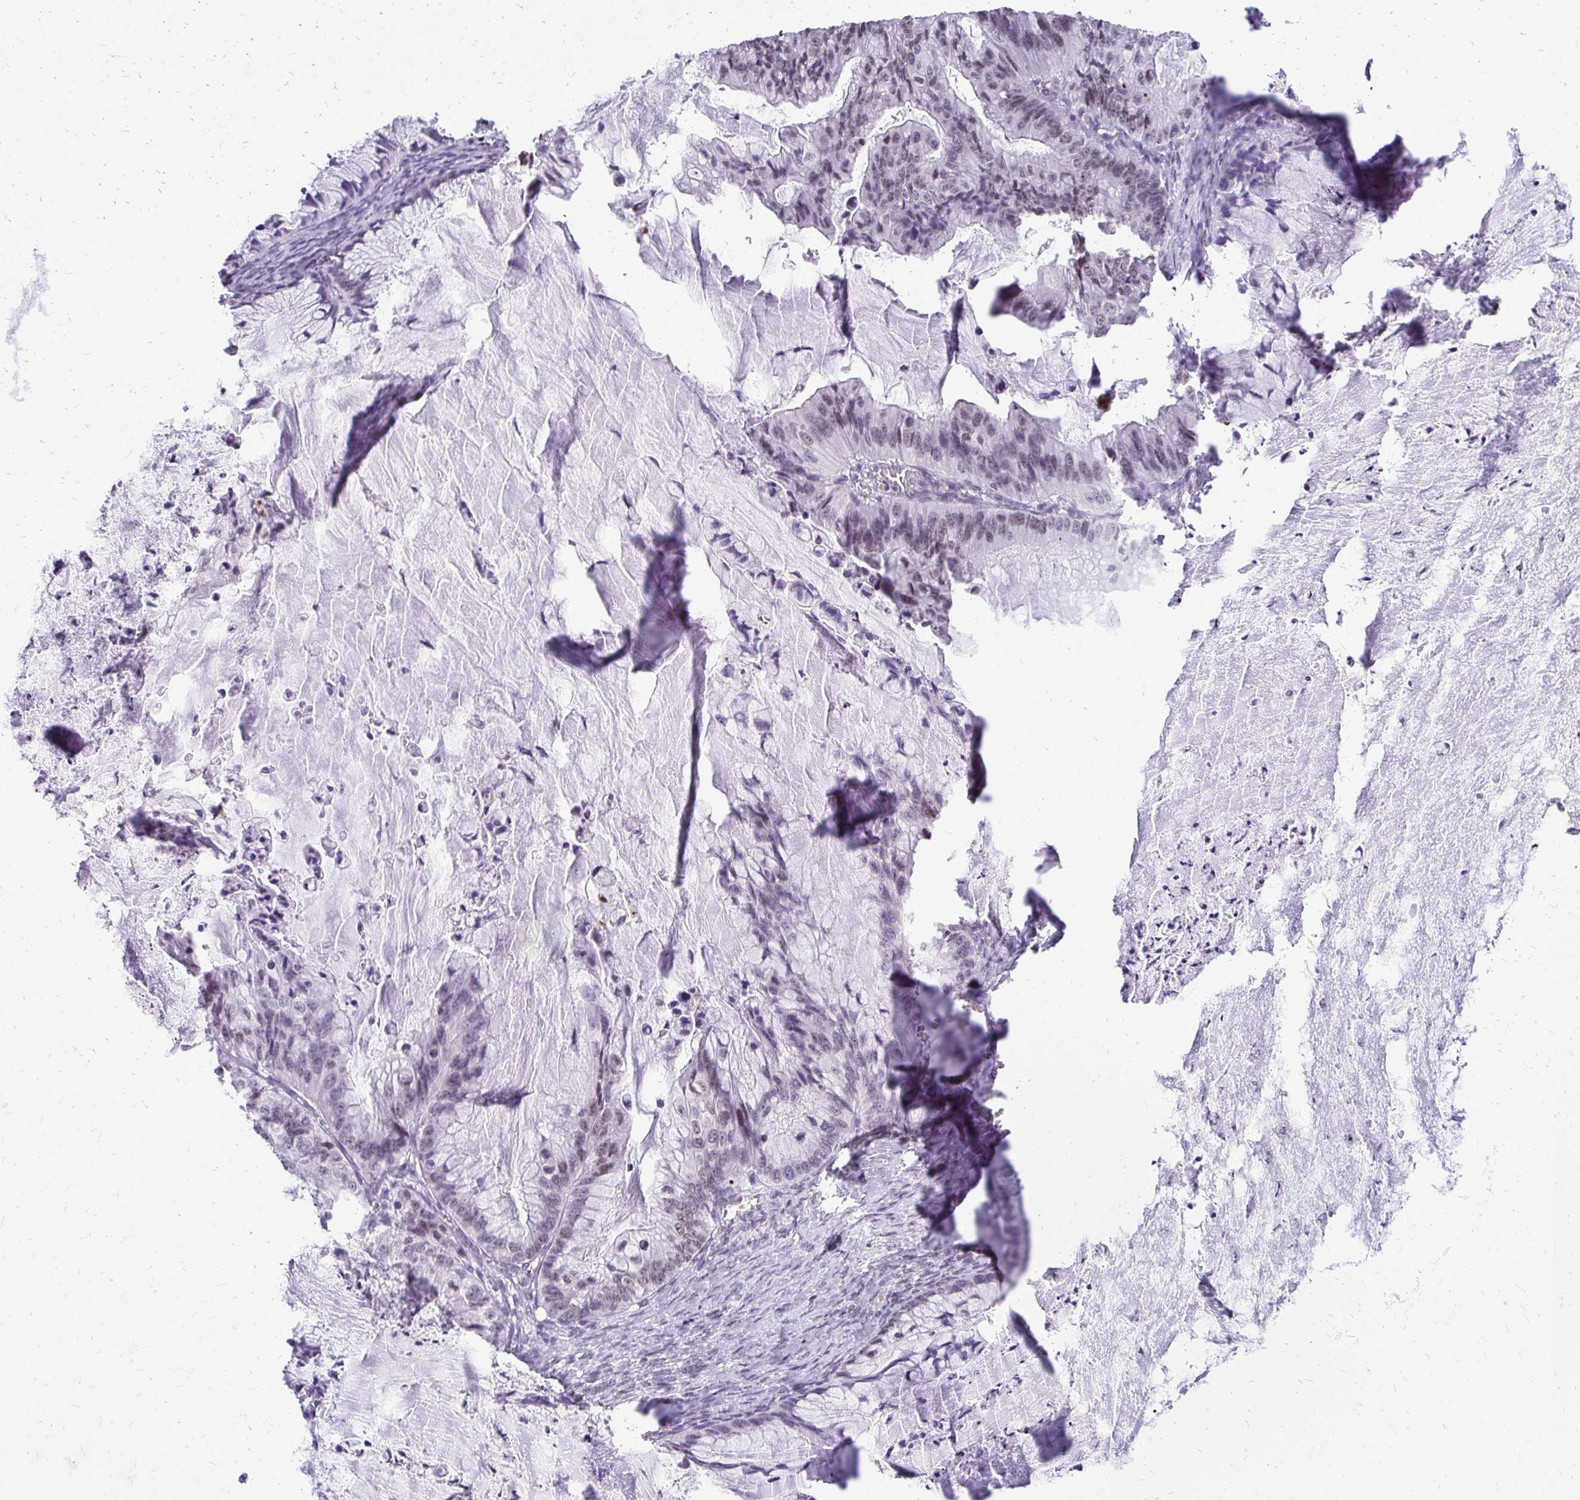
{"staining": {"intensity": "weak", "quantity": "<25%", "location": "nuclear"}, "tissue": "ovarian cancer", "cell_type": "Tumor cells", "image_type": "cancer", "snomed": [{"axis": "morphology", "description": "Cystadenocarcinoma, mucinous, NOS"}, {"axis": "topography", "description": "Ovary"}], "caption": "There is no significant staining in tumor cells of ovarian mucinous cystadenocarcinoma.", "gene": "BANF1", "patient": {"sex": "female", "age": 72}}